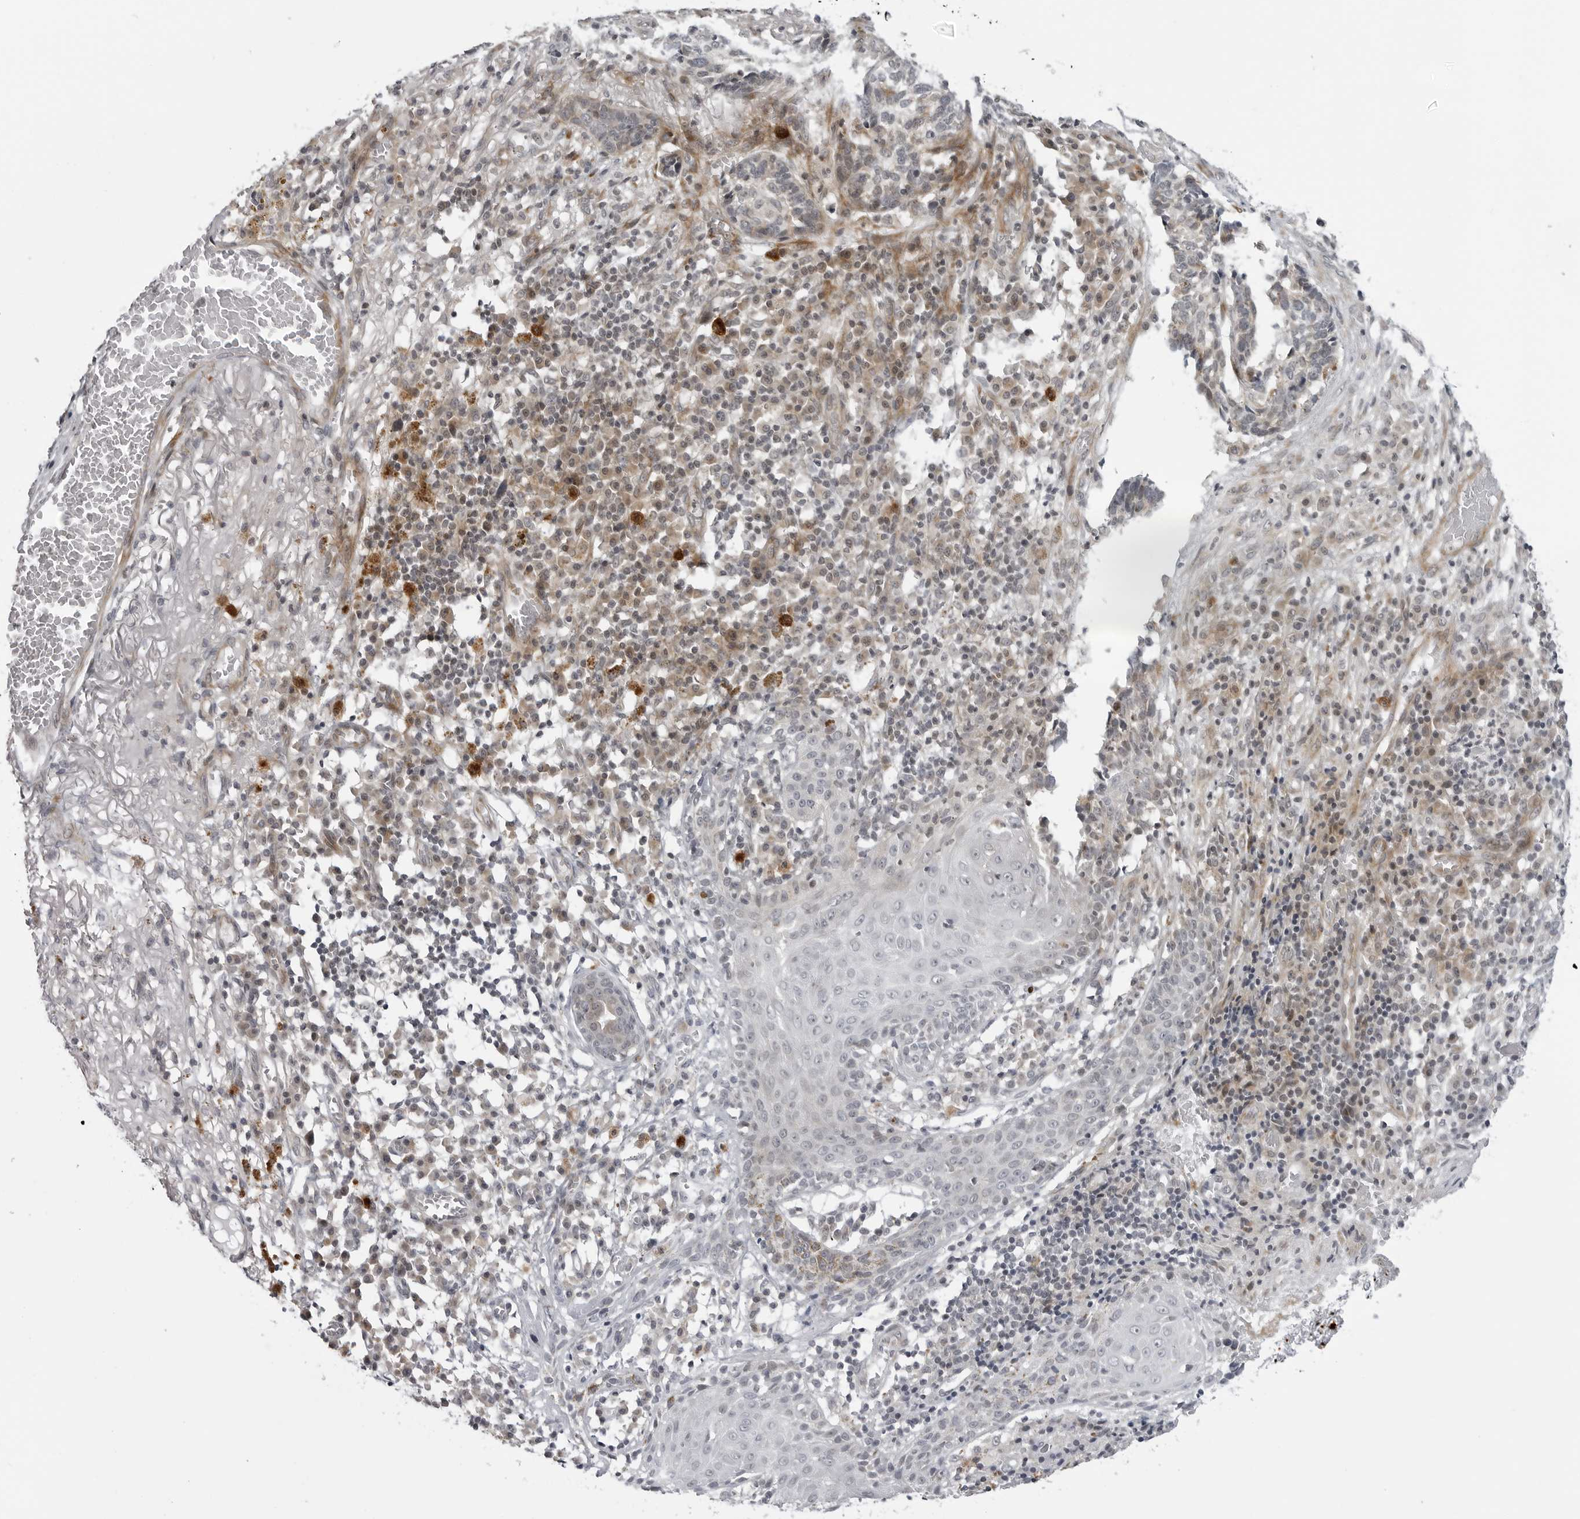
{"staining": {"intensity": "negative", "quantity": "none", "location": "none"}, "tissue": "skin cancer", "cell_type": "Tumor cells", "image_type": "cancer", "snomed": [{"axis": "morphology", "description": "Basal cell carcinoma"}, {"axis": "topography", "description": "Skin"}], "caption": "IHC of skin cancer (basal cell carcinoma) reveals no expression in tumor cells.", "gene": "ADAMTS5", "patient": {"sex": "male", "age": 85}}